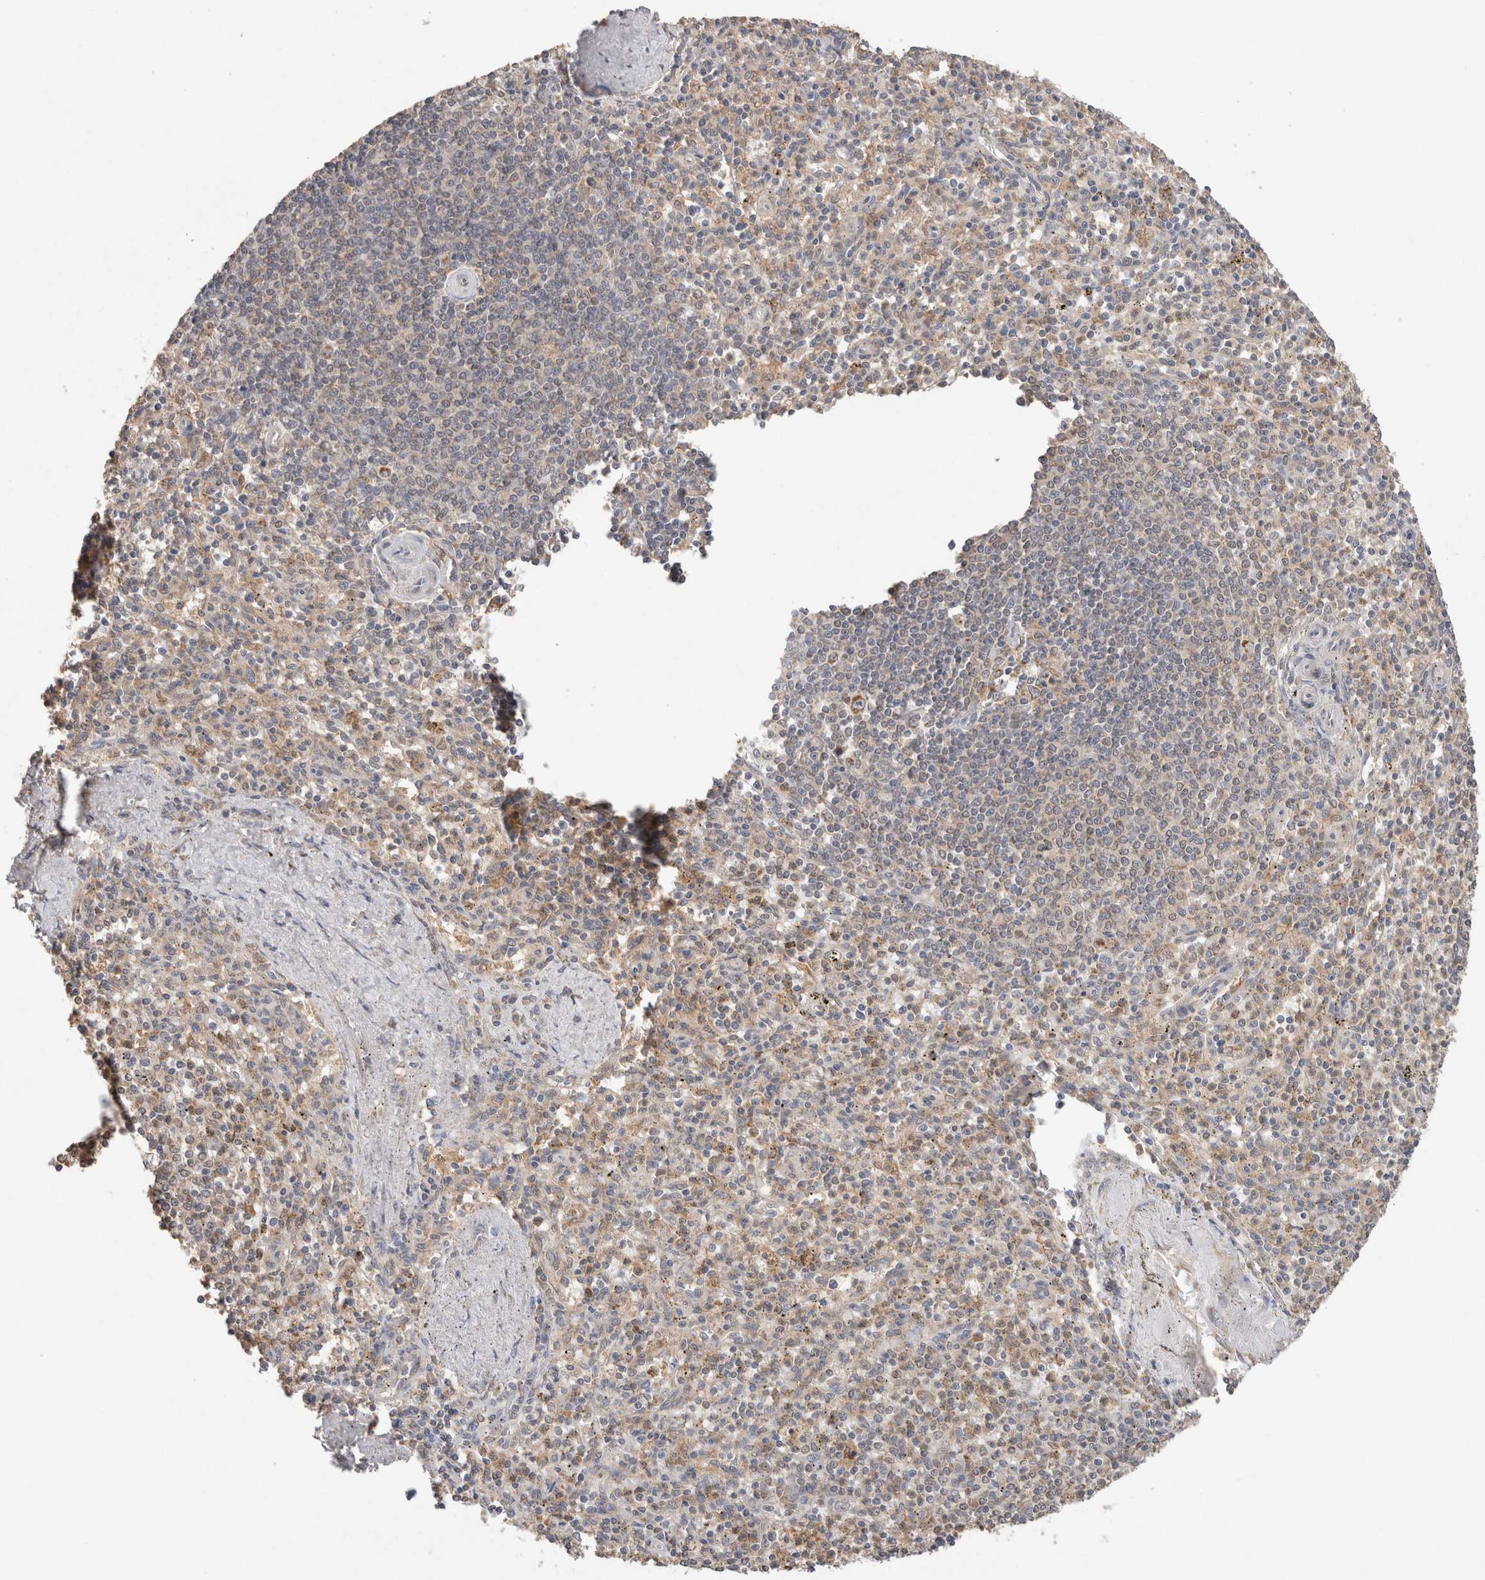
{"staining": {"intensity": "negative", "quantity": "none", "location": "none"}, "tissue": "spleen", "cell_type": "Cells in red pulp", "image_type": "normal", "snomed": [{"axis": "morphology", "description": "Normal tissue, NOS"}, {"axis": "topography", "description": "Spleen"}], "caption": "This is a histopathology image of immunohistochemistry (IHC) staining of normal spleen, which shows no positivity in cells in red pulp.", "gene": "RAB14", "patient": {"sex": "male", "age": 72}}